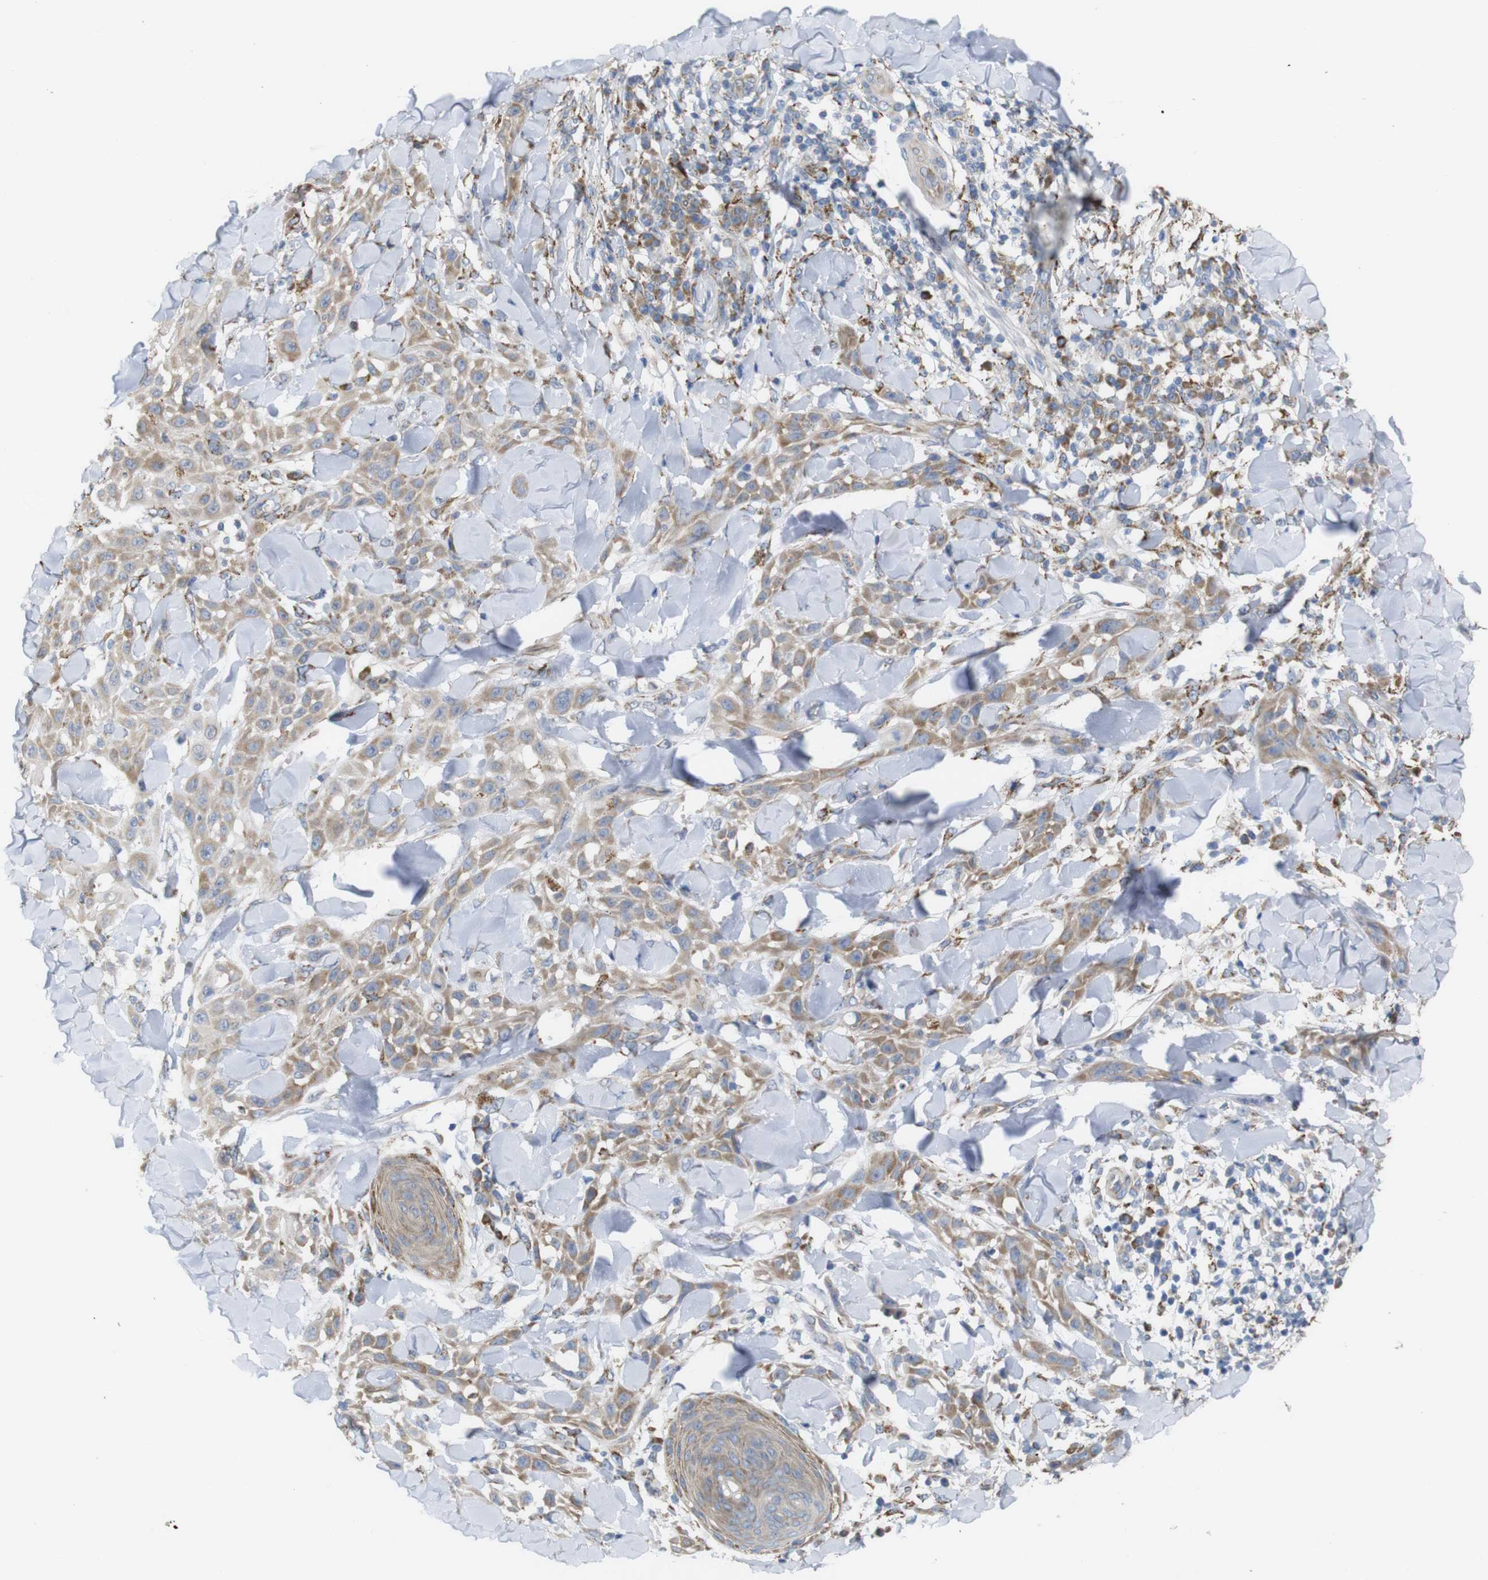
{"staining": {"intensity": "weak", "quantity": ">75%", "location": "cytoplasmic/membranous"}, "tissue": "skin cancer", "cell_type": "Tumor cells", "image_type": "cancer", "snomed": [{"axis": "morphology", "description": "Squamous cell carcinoma, NOS"}, {"axis": "topography", "description": "Skin"}], "caption": "Immunohistochemistry (IHC) staining of skin squamous cell carcinoma, which exhibits low levels of weak cytoplasmic/membranous positivity in about >75% of tumor cells indicating weak cytoplasmic/membranous protein expression. The staining was performed using DAB (3,3'-diaminobenzidine) (brown) for protein detection and nuclei were counterstained in hematoxylin (blue).", "gene": "PTPRR", "patient": {"sex": "male", "age": 24}}